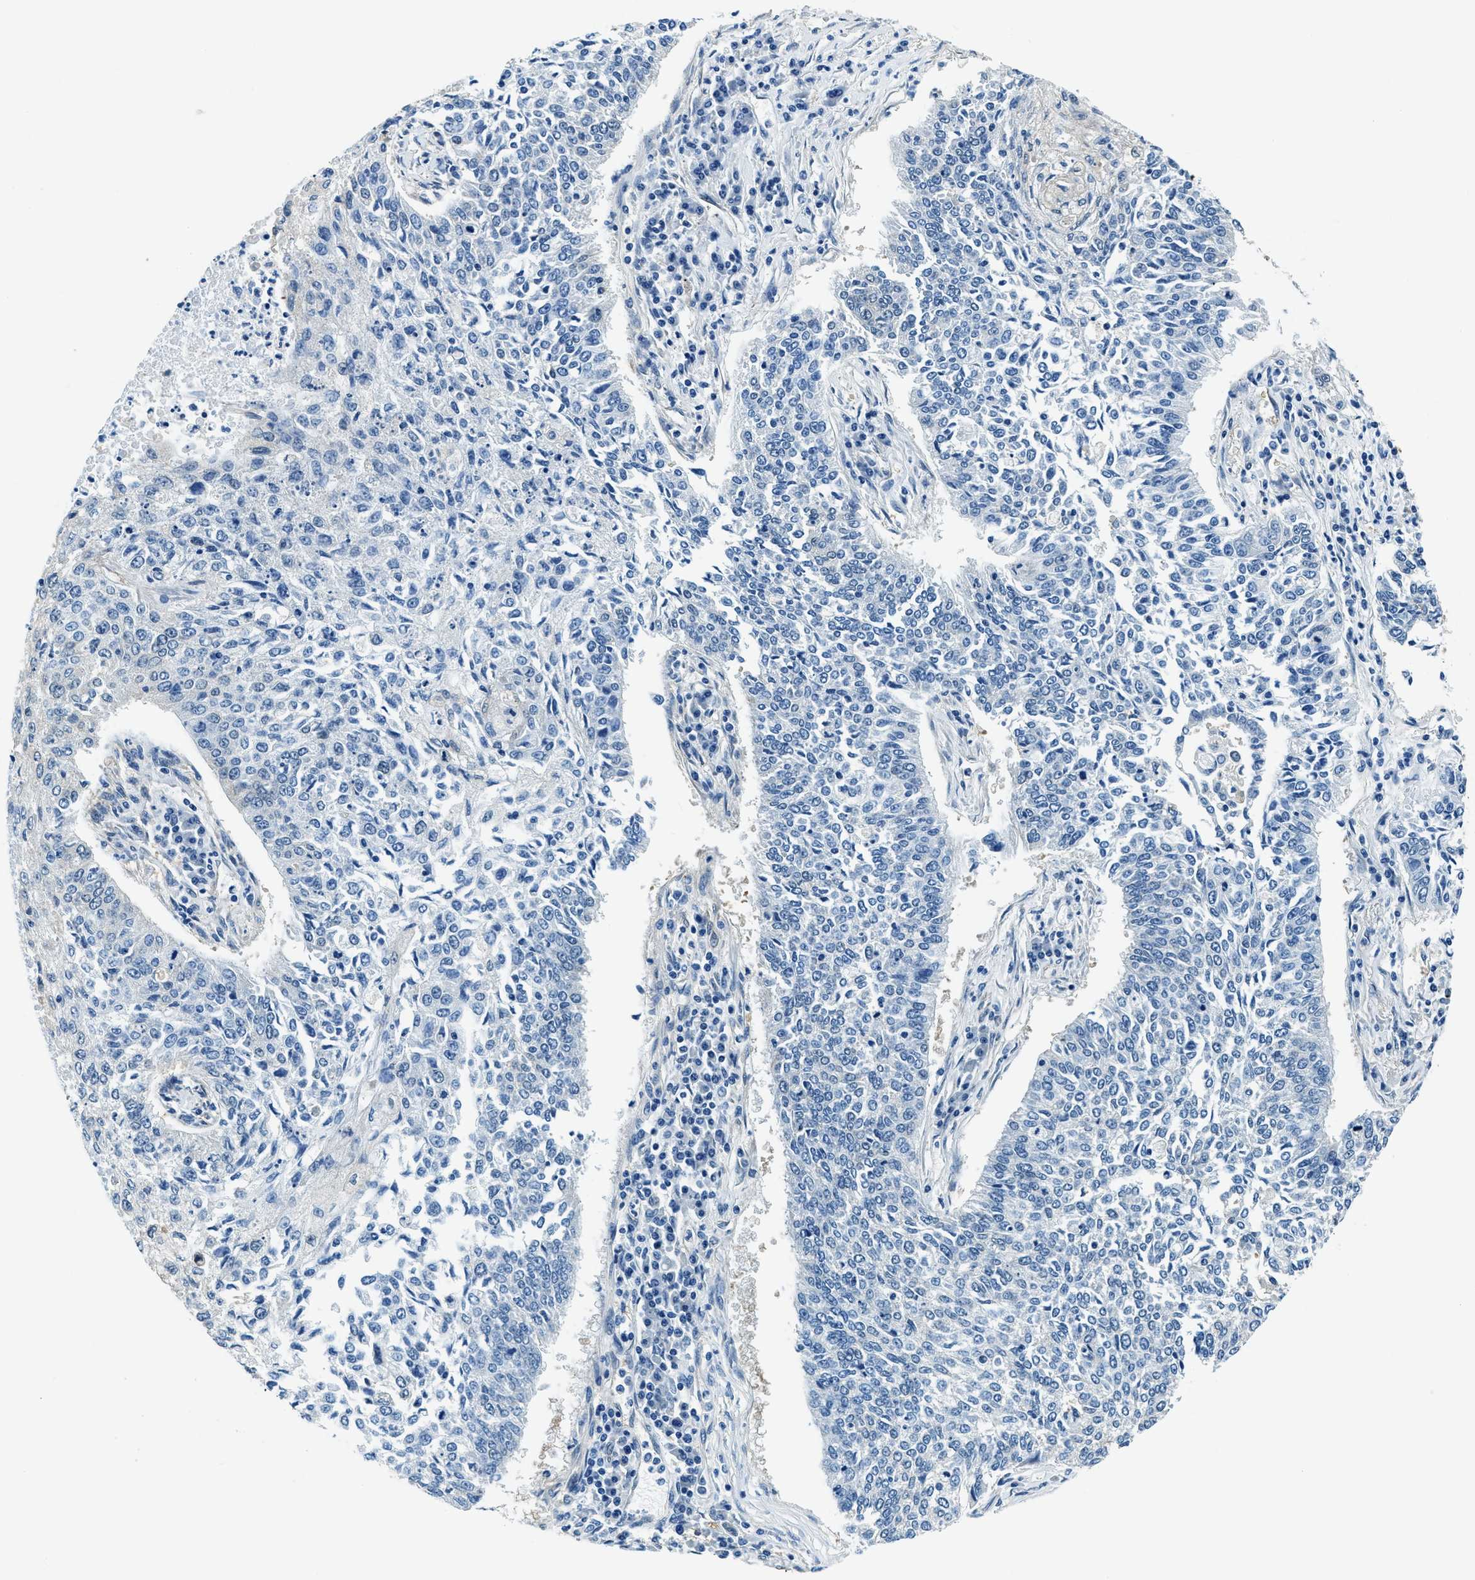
{"staining": {"intensity": "negative", "quantity": "none", "location": "none"}, "tissue": "lung cancer", "cell_type": "Tumor cells", "image_type": "cancer", "snomed": [{"axis": "morphology", "description": "Squamous cell carcinoma, NOS"}, {"axis": "topography", "description": "Lung"}], "caption": "Immunohistochemistry image of human lung squamous cell carcinoma stained for a protein (brown), which demonstrates no staining in tumor cells.", "gene": "TWF1", "patient": {"sex": "male", "age": 57}}